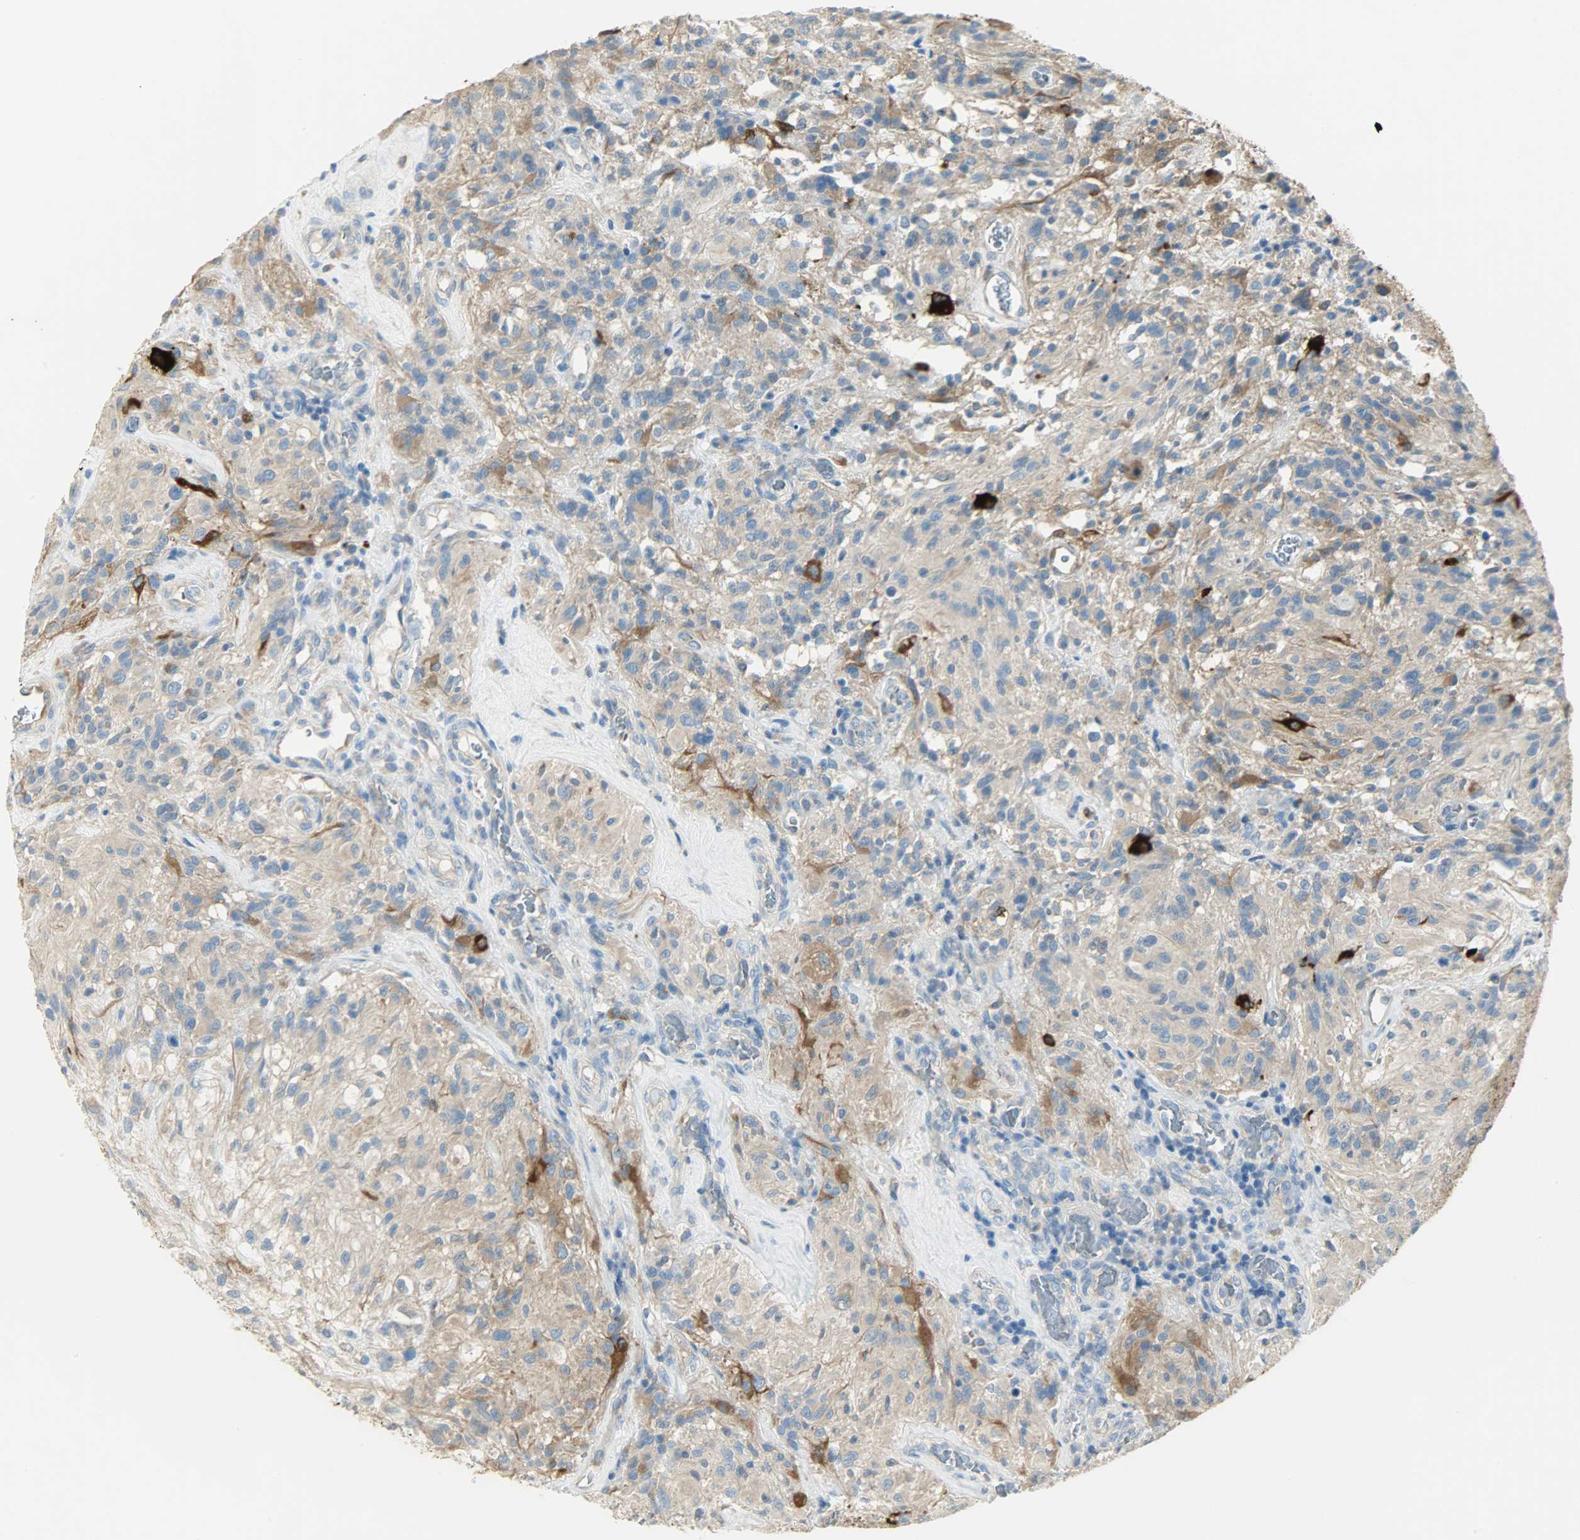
{"staining": {"intensity": "moderate", "quantity": ">75%", "location": "cytoplasmic/membranous"}, "tissue": "glioma", "cell_type": "Tumor cells", "image_type": "cancer", "snomed": [{"axis": "morphology", "description": "Normal tissue, NOS"}, {"axis": "morphology", "description": "Glioma, malignant, High grade"}, {"axis": "topography", "description": "Cerebral cortex"}], "caption": "Protein expression analysis of human malignant high-grade glioma reveals moderate cytoplasmic/membranous expression in about >75% of tumor cells.", "gene": "WARS1", "patient": {"sex": "male", "age": 56}}